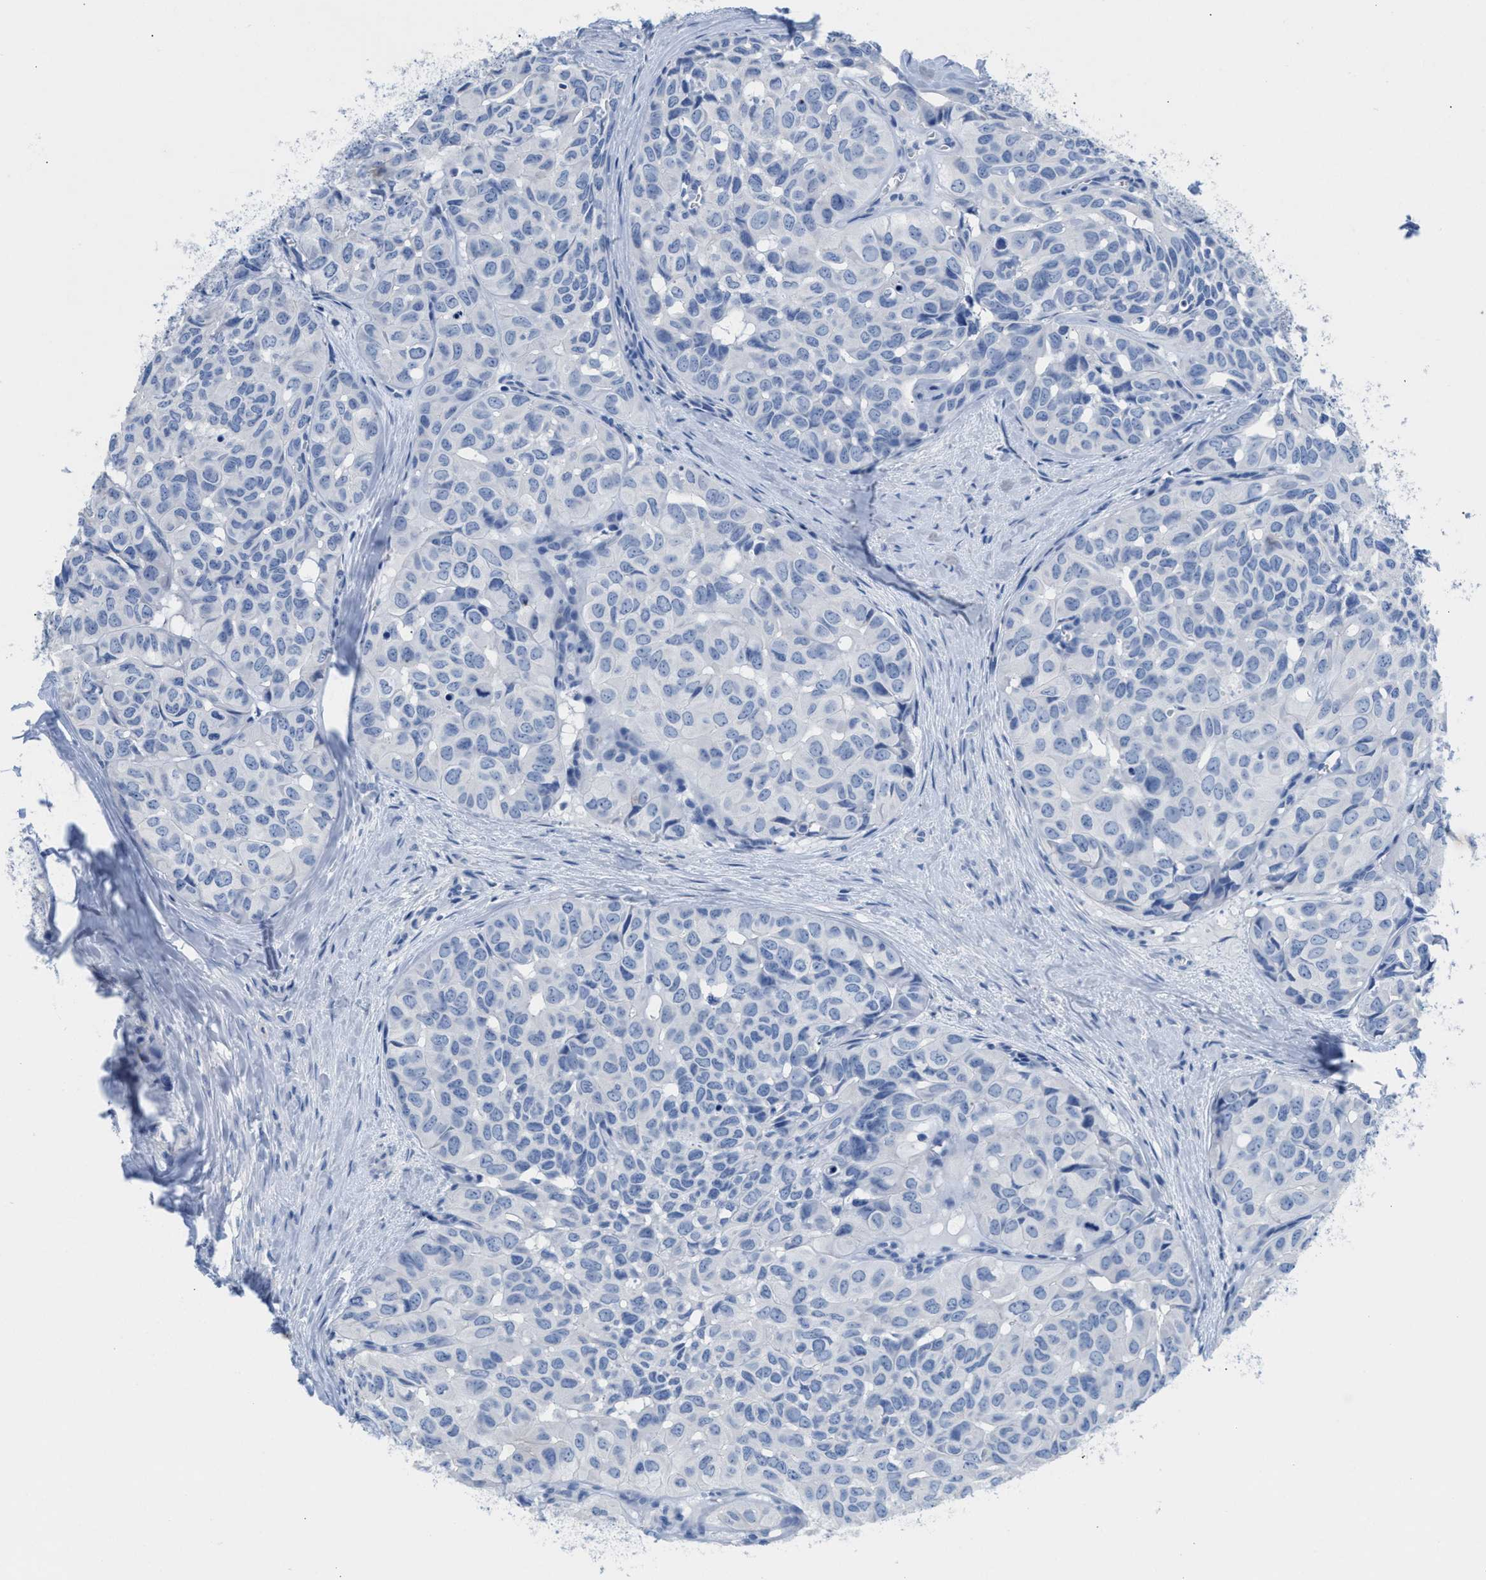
{"staining": {"intensity": "negative", "quantity": "none", "location": "none"}, "tissue": "head and neck cancer", "cell_type": "Tumor cells", "image_type": "cancer", "snomed": [{"axis": "morphology", "description": "Adenocarcinoma, NOS"}, {"axis": "topography", "description": "Salivary gland, NOS"}, {"axis": "topography", "description": "Head-Neck"}], "caption": "High power microscopy photomicrograph of an IHC histopathology image of head and neck cancer, revealing no significant staining in tumor cells.", "gene": "SLFN13", "patient": {"sex": "female", "age": 76}}